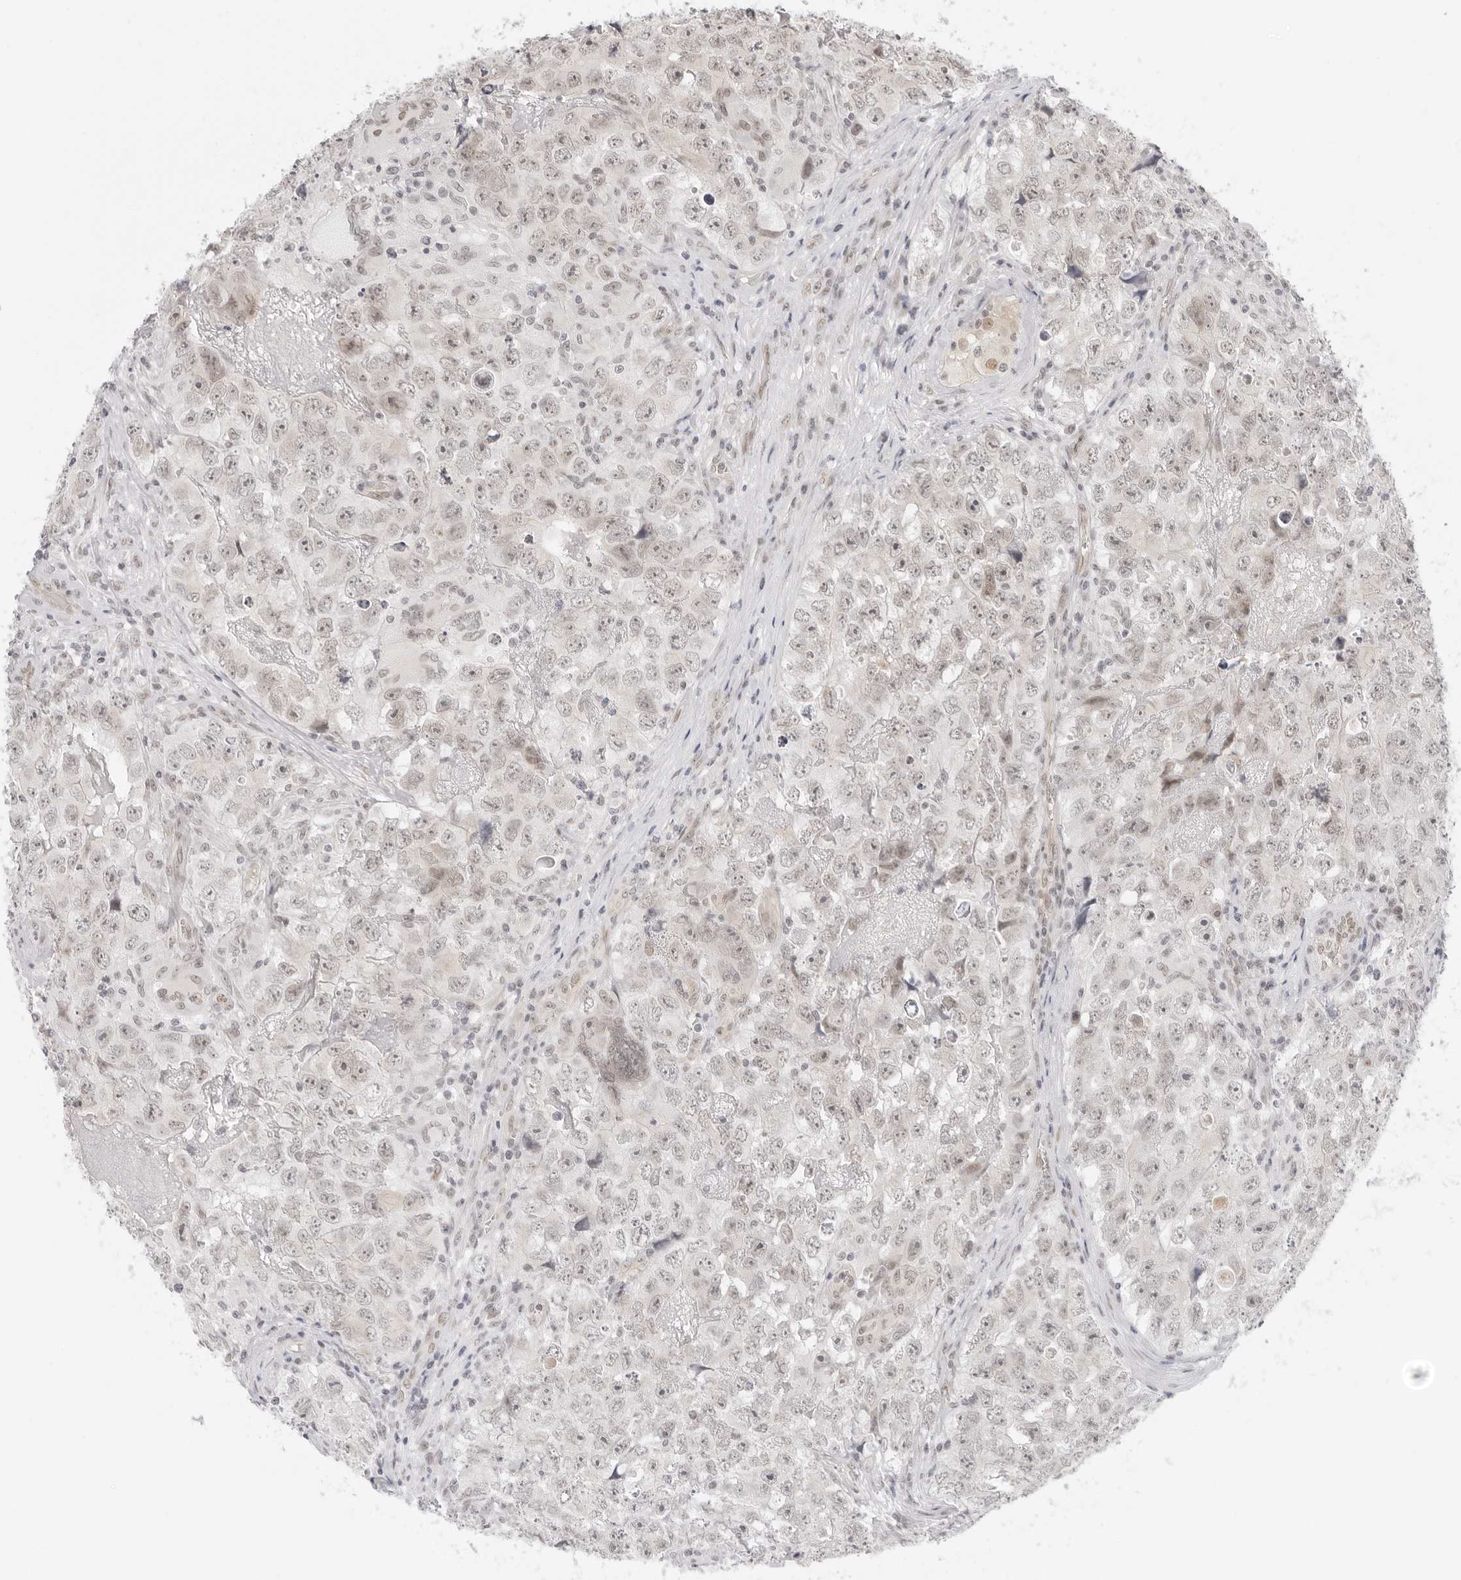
{"staining": {"intensity": "weak", "quantity": "<25%", "location": "nuclear"}, "tissue": "testis cancer", "cell_type": "Tumor cells", "image_type": "cancer", "snomed": [{"axis": "morphology", "description": "Seminoma, NOS"}, {"axis": "morphology", "description": "Carcinoma, Embryonal, NOS"}, {"axis": "topography", "description": "Testis"}], "caption": "Immunohistochemistry of human testis embryonal carcinoma displays no positivity in tumor cells.", "gene": "MED18", "patient": {"sex": "male", "age": 43}}